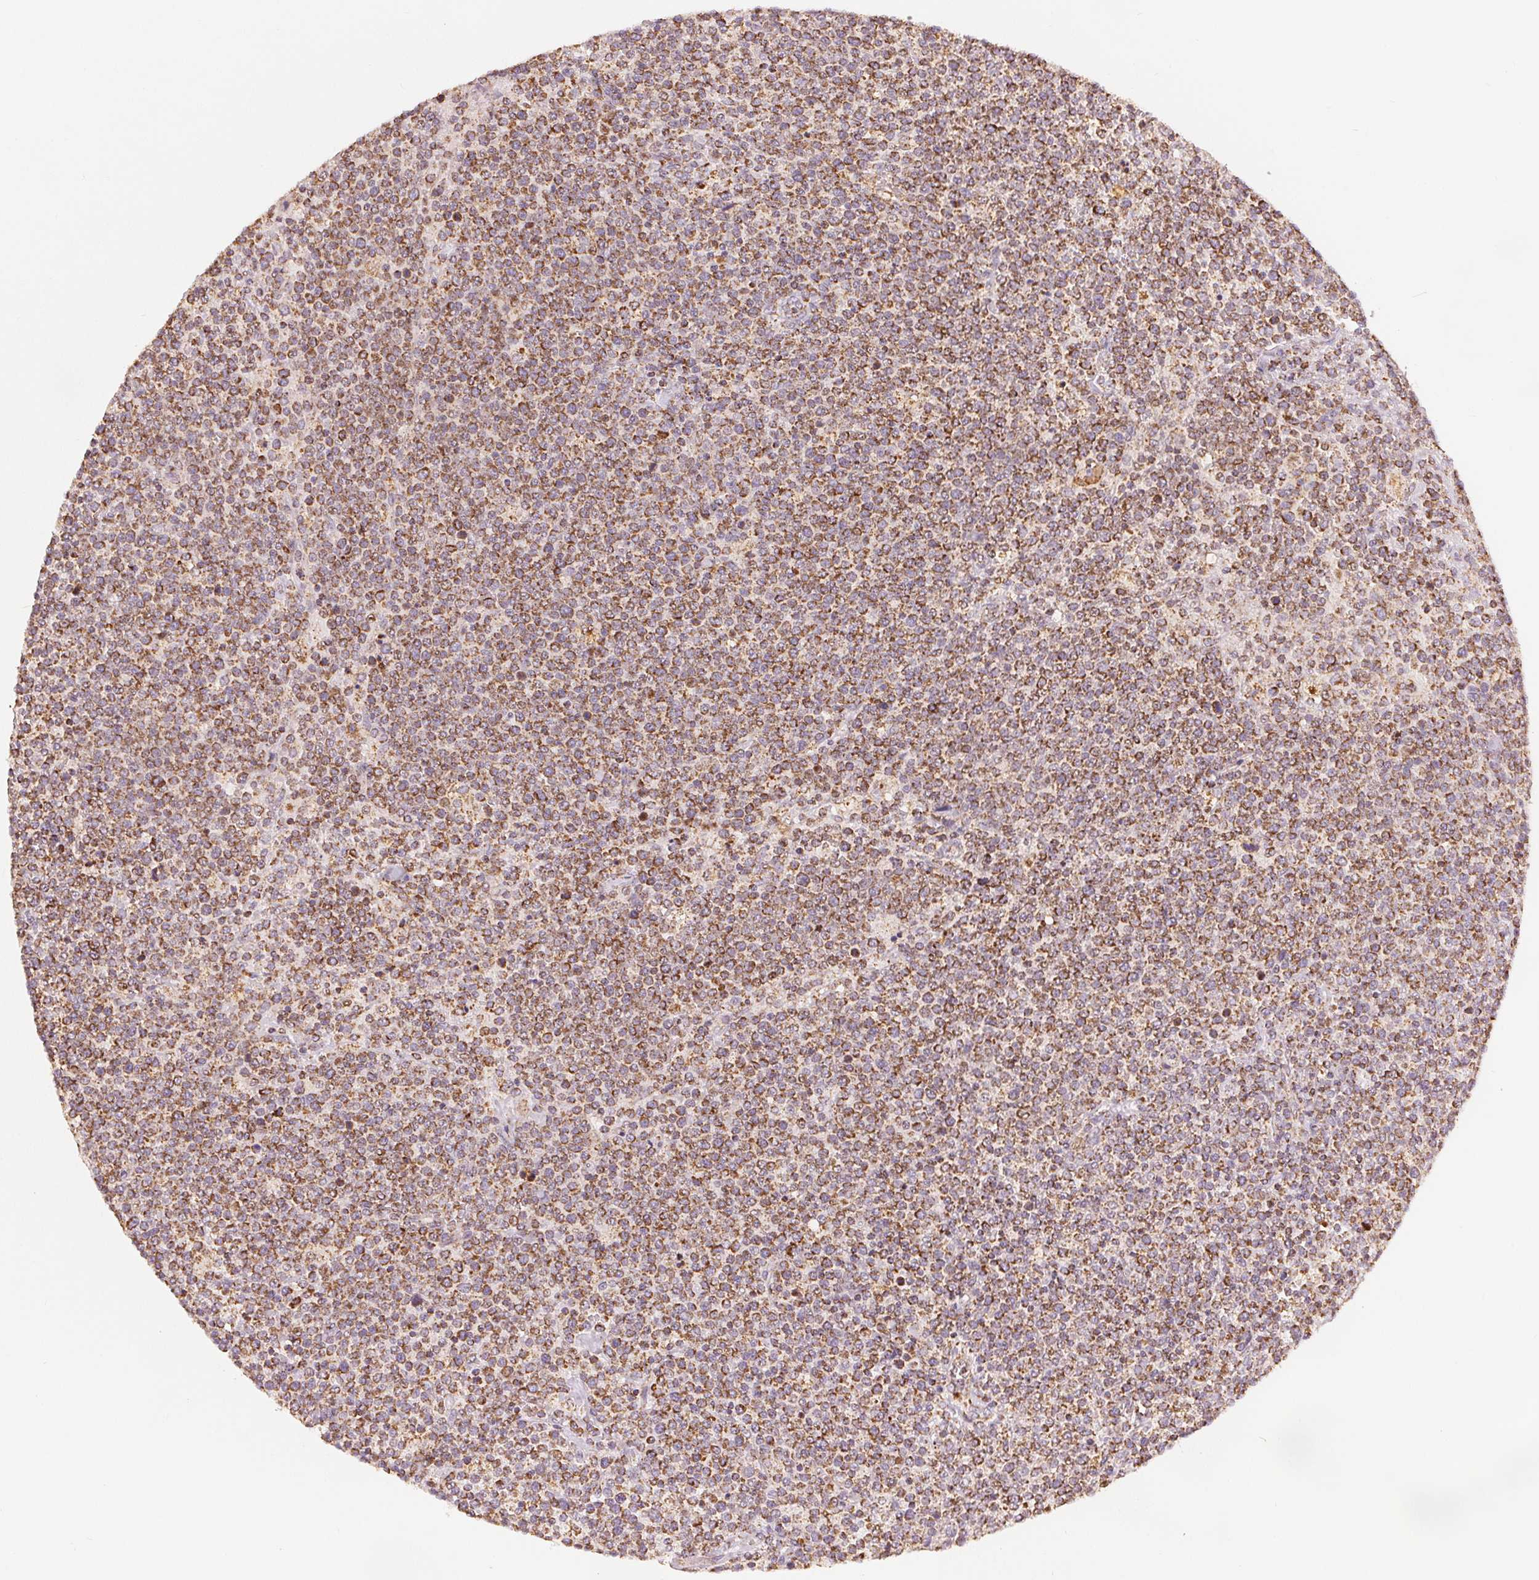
{"staining": {"intensity": "strong", "quantity": ">75%", "location": "cytoplasmic/membranous"}, "tissue": "lymphoma", "cell_type": "Tumor cells", "image_type": "cancer", "snomed": [{"axis": "morphology", "description": "Malignant lymphoma, non-Hodgkin's type, High grade"}, {"axis": "topography", "description": "Lymph node"}], "caption": "This is an image of immunohistochemistry staining of high-grade malignant lymphoma, non-Hodgkin's type, which shows strong positivity in the cytoplasmic/membranous of tumor cells.", "gene": "SDHB", "patient": {"sex": "male", "age": 61}}